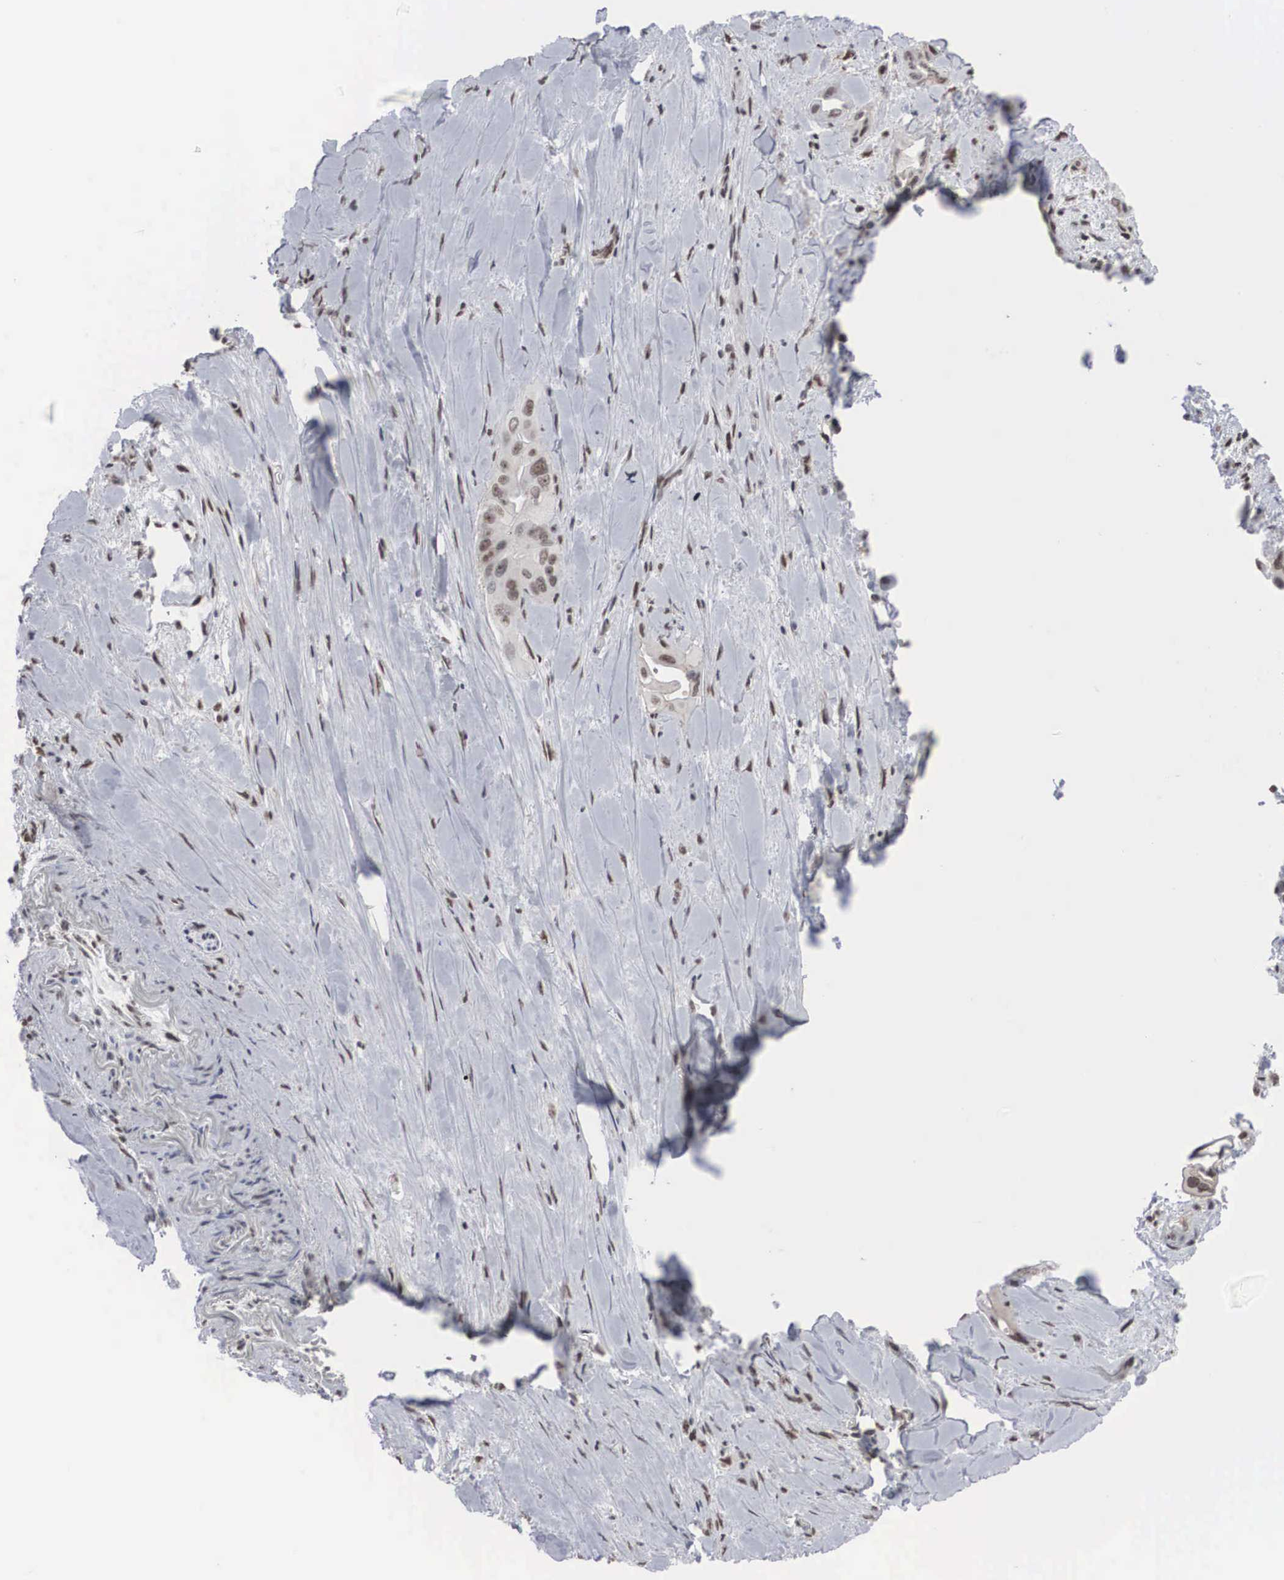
{"staining": {"intensity": "weak", "quantity": "25%-75%", "location": "nuclear"}, "tissue": "pancreatic cancer", "cell_type": "Tumor cells", "image_type": "cancer", "snomed": [{"axis": "morphology", "description": "Adenocarcinoma, NOS"}, {"axis": "topography", "description": "Pancreas"}], "caption": "DAB (3,3'-diaminobenzidine) immunohistochemical staining of human pancreatic cancer displays weak nuclear protein expression in approximately 25%-75% of tumor cells. (brown staining indicates protein expression, while blue staining denotes nuclei).", "gene": "AUTS2", "patient": {"sex": "male", "age": 77}}